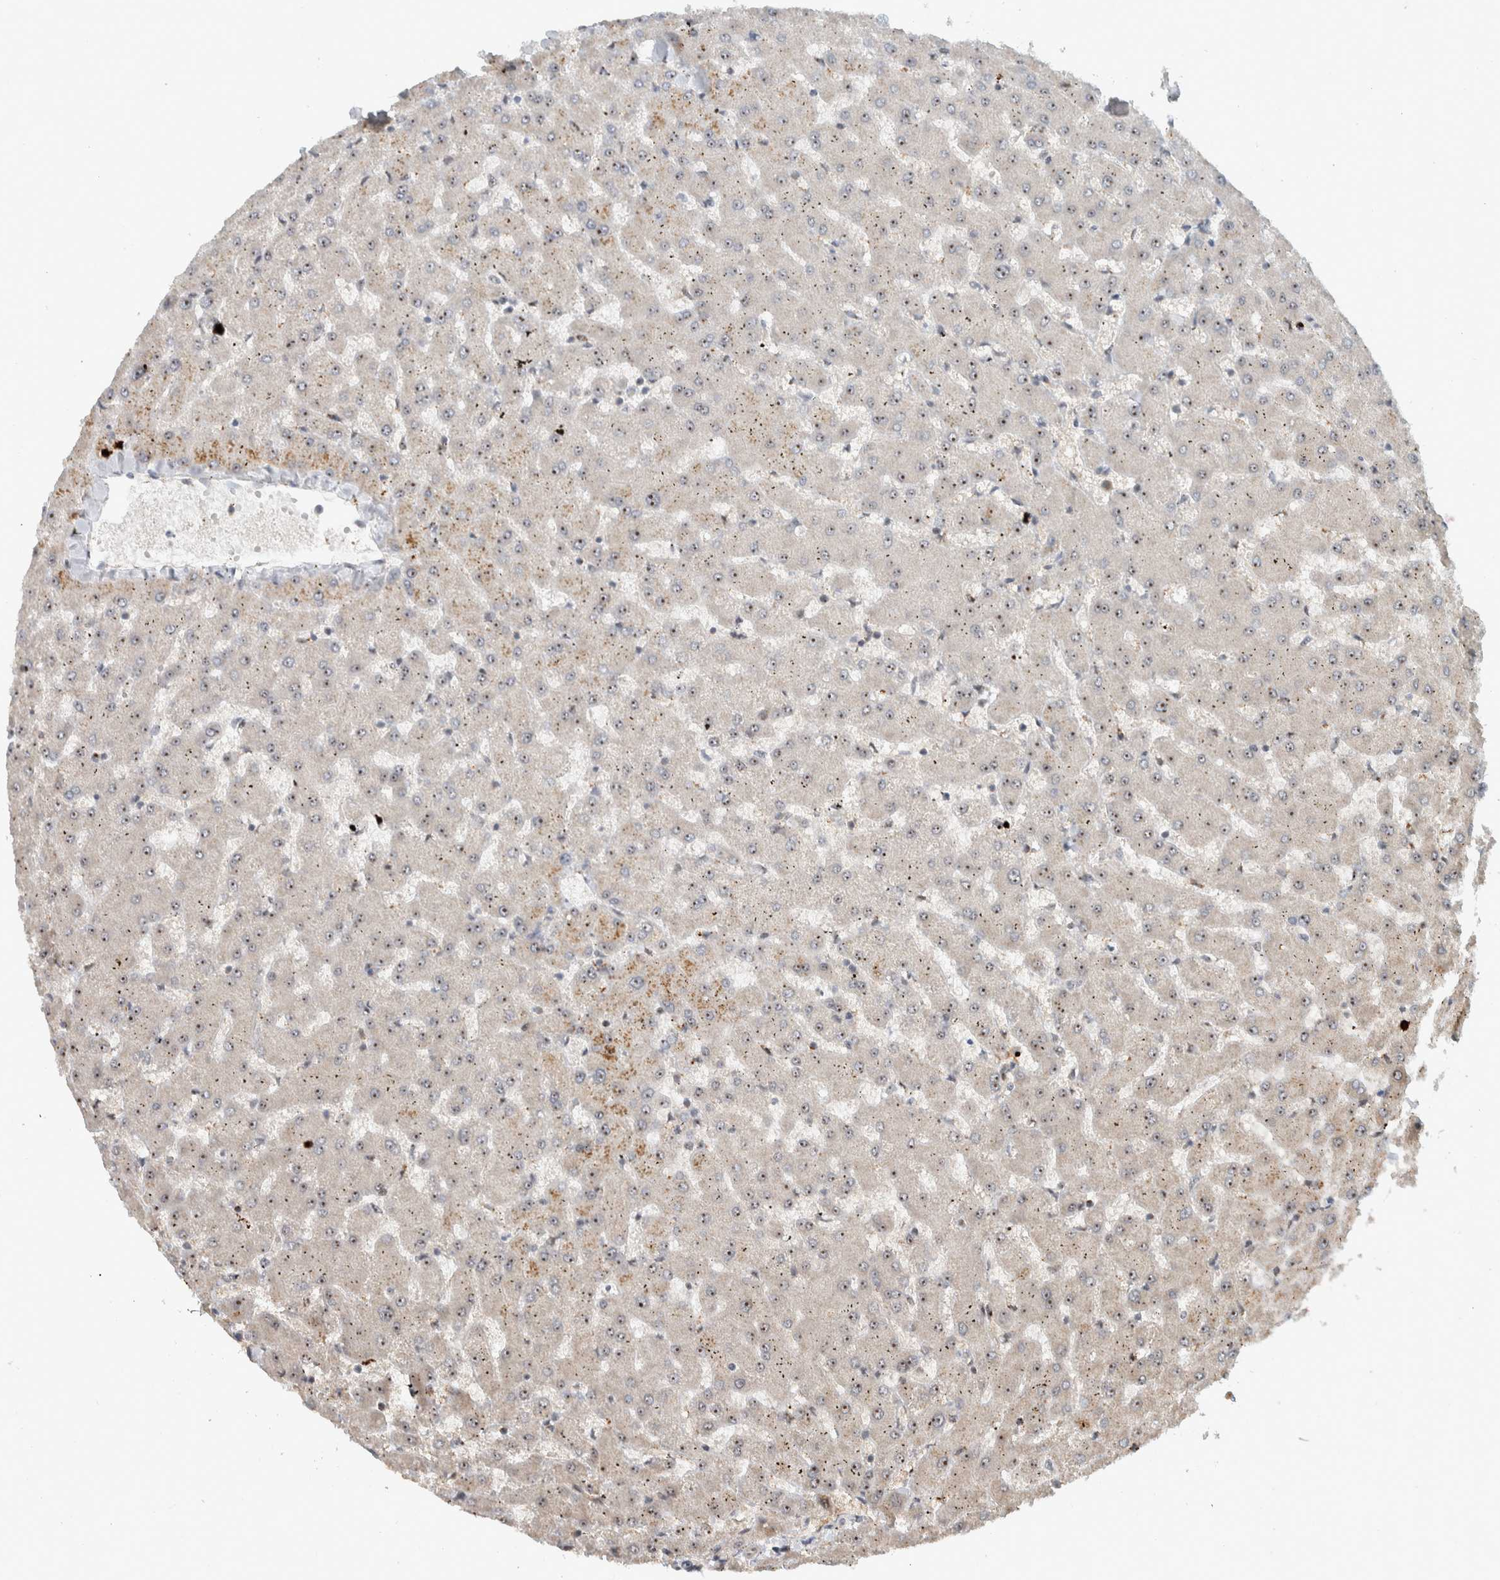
{"staining": {"intensity": "negative", "quantity": "none", "location": "none"}, "tissue": "liver", "cell_type": "Cholangiocytes", "image_type": "normal", "snomed": [{"axis": "morphology", "description": "Normal tissue, NOS"}, {"axis": "topography", "description": "Liver"}], "caption": "This is an immunohistochemistry image of unremarkable liver. There is no staining in cholangiocytes.", "gene": "ZFP91", "patient": {"sex": "female", "age": 63}}